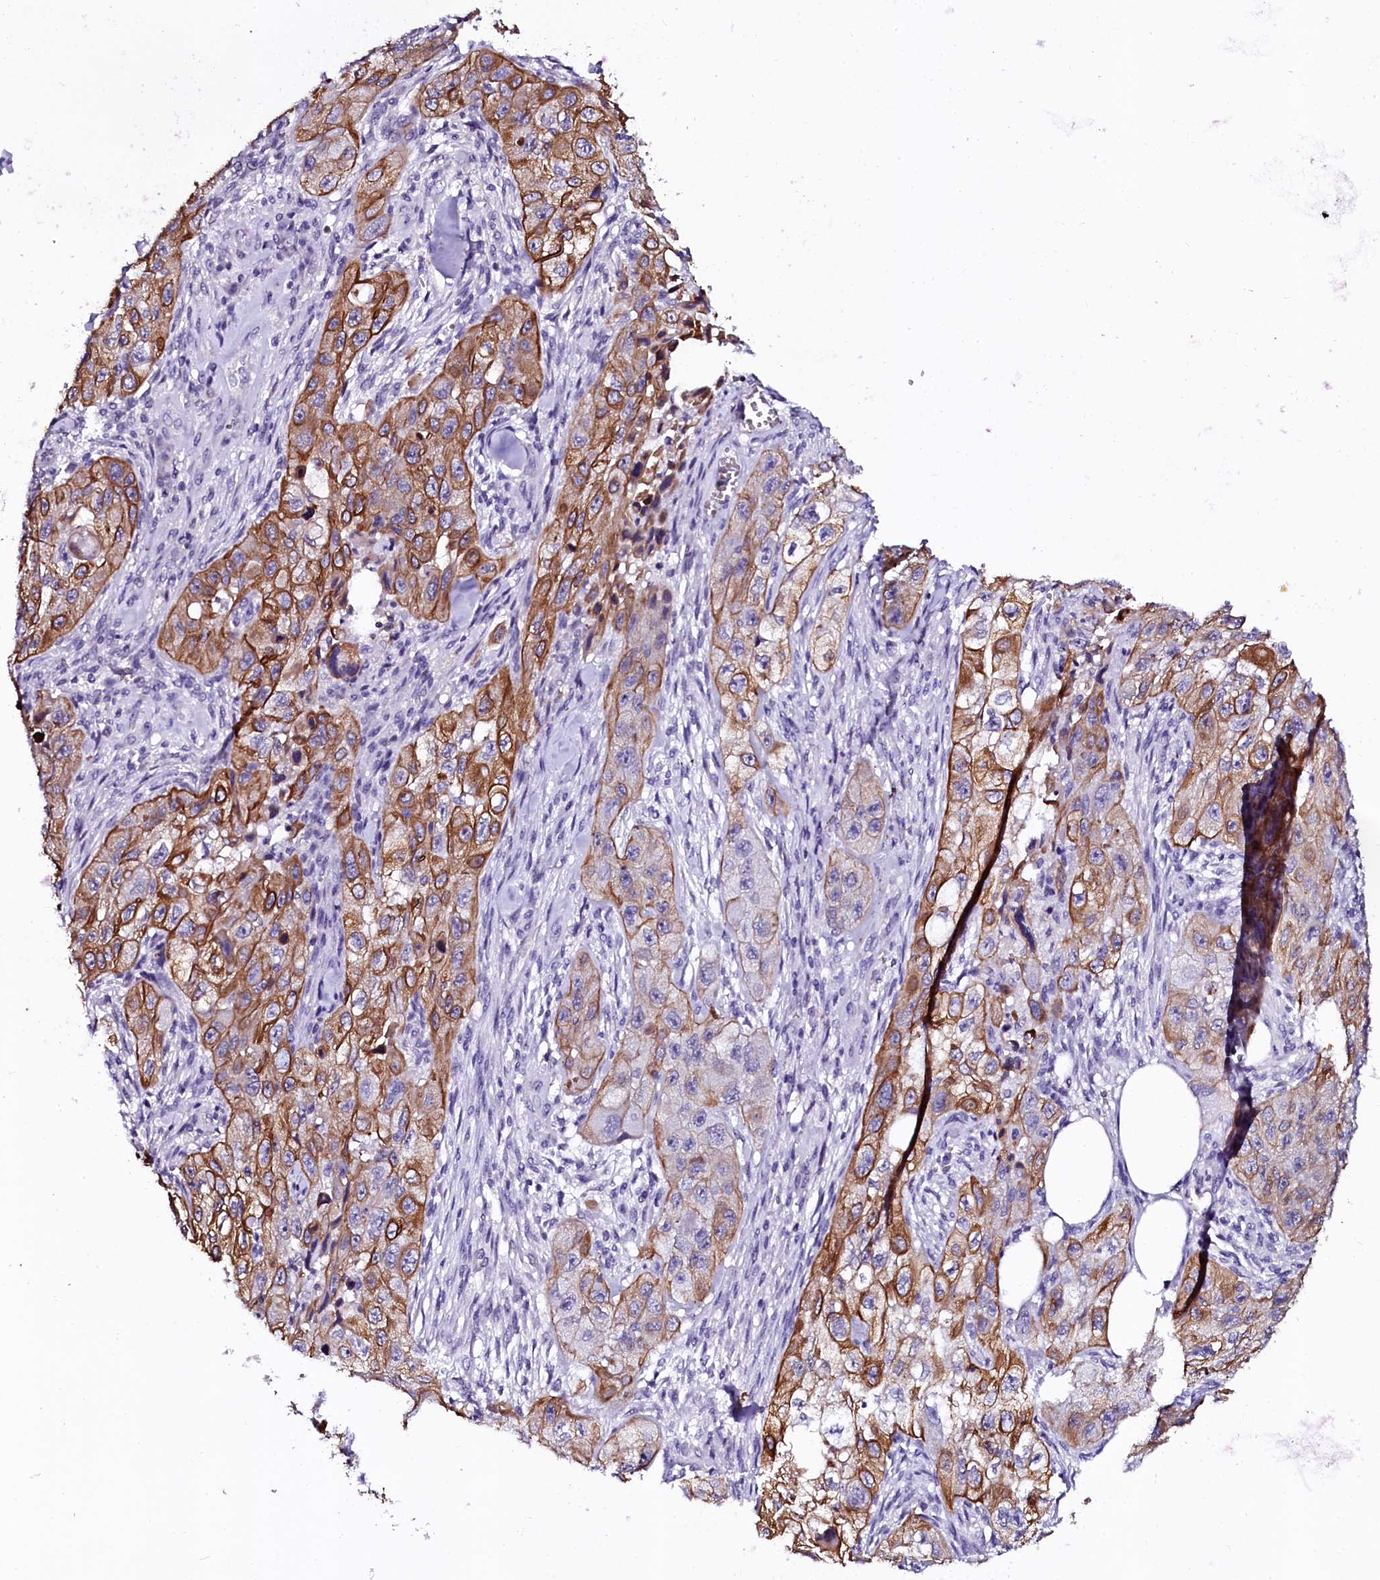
{"staining": {"intensity": "moderate", "quantity": ">75%", "location": "cytoplasmic/membranous"}, "tissue": "skin cancer", "cell_type": "Tumor cells", "image_type": "cancer", "snomed": [{"axis": "morphology", "description": "Squamous cell carcinoma, NOS"}, {"axis": "topography", "description": "Skin"}, {"axis": "topography", "description": "Subcutis"}], "caption": "Tumor cells display medium levels of moderate cytoplasmic/membranous positivity in about >75% of cells in human skin squamous cell carcinoma. Nuclei are stained in blue.", "gene": "CTDSPL2", "patient": {"sex": "male", "age": 73}}